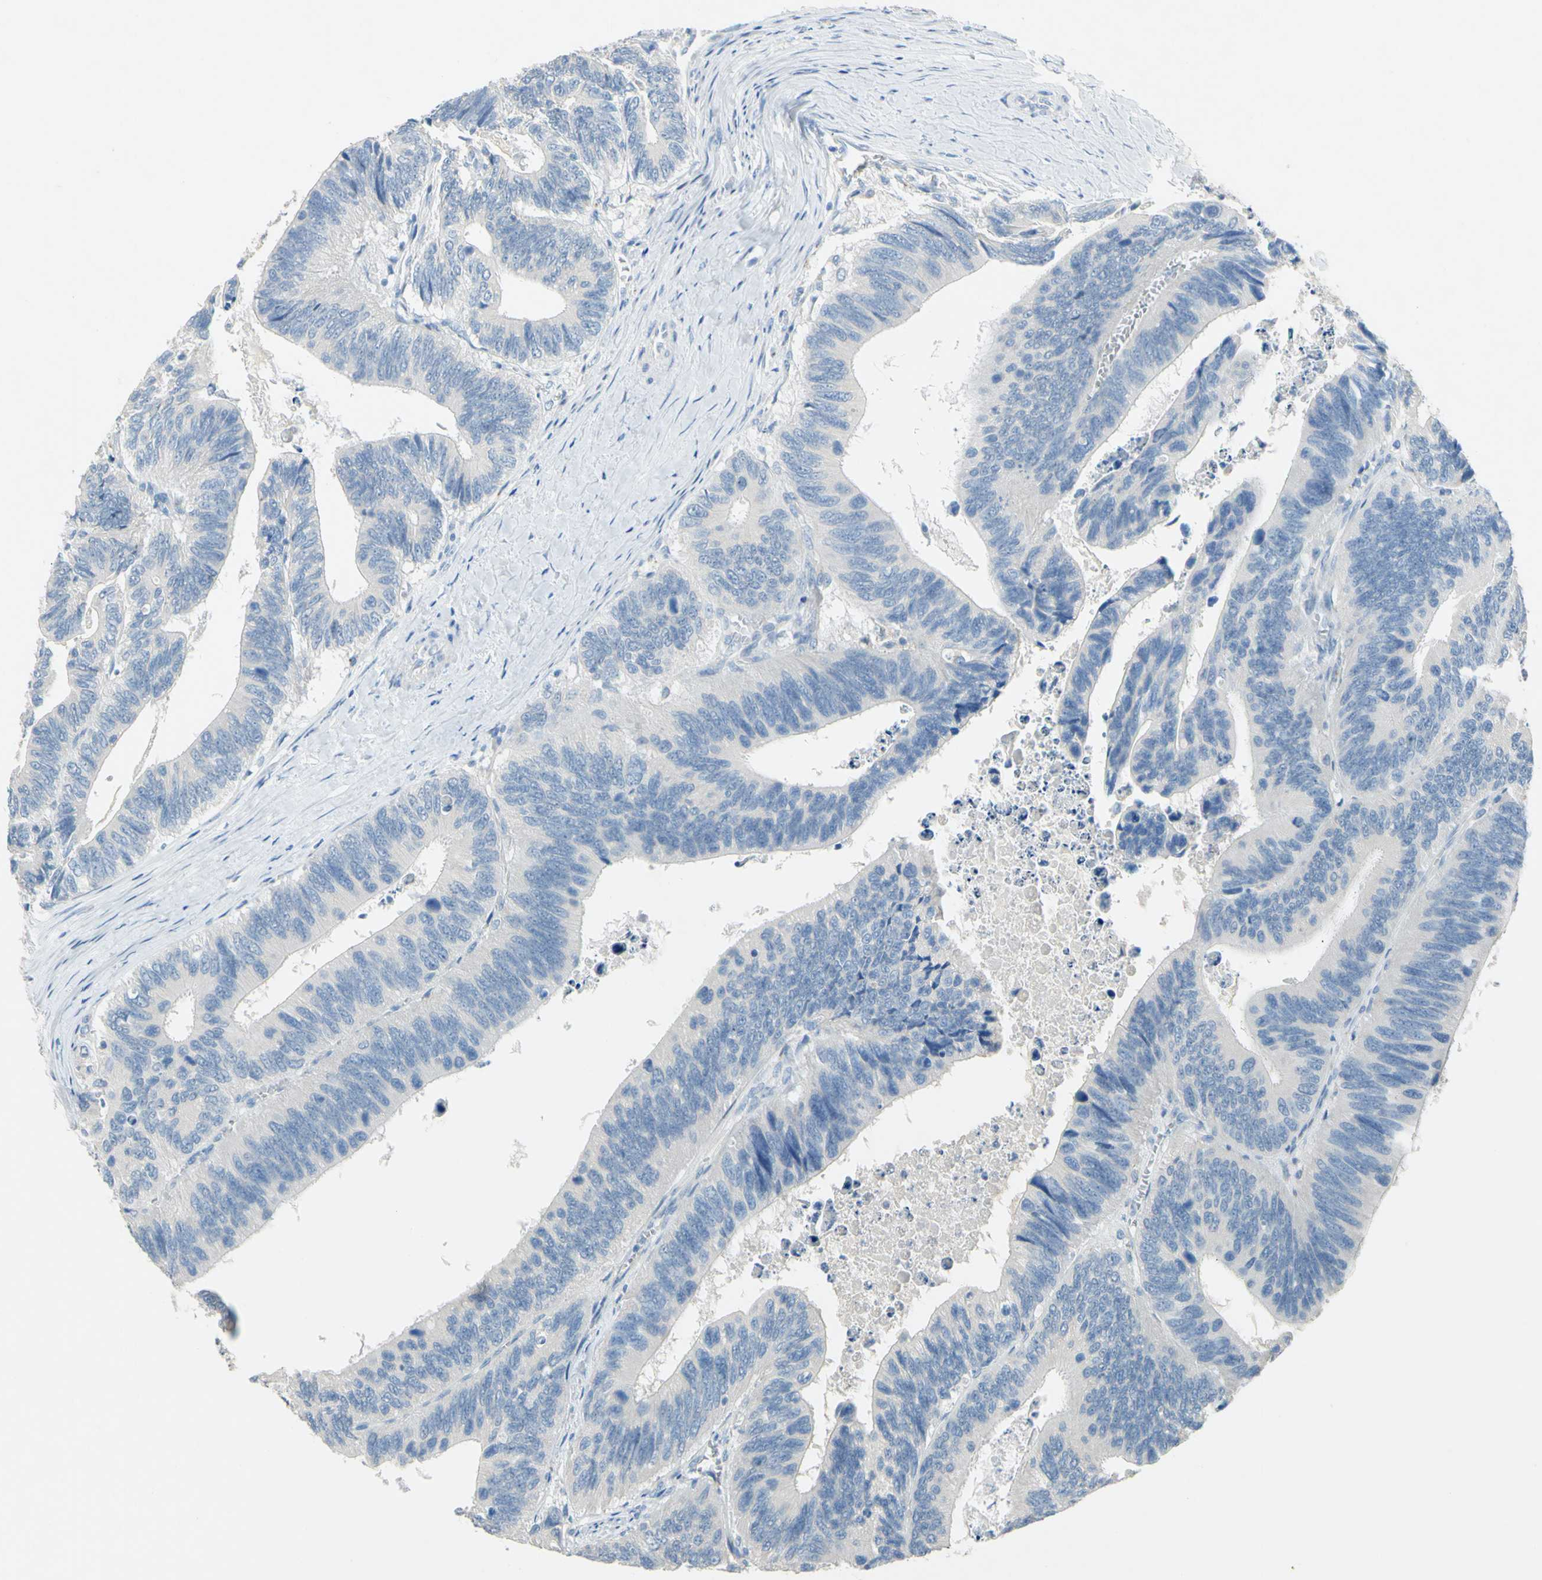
{"staining": {"intensity": "negative", "quantity": "none", "location": "none"}, "tissue": "colorectal cancer", "cell_type": "Tumor cells", "image_type": "cancer", "snomed": [{"axis": "morphology", "description": "Adenocarcinoma, NOS"}, {"axis": "topography", "description": "Colon"}], "caption": "Histopathology image shows no protein expression in tumor cells of colorectal adenocarcinoma tissue.", "gene": "CDH10", "patient": {"sex": "male", "age": 72}}